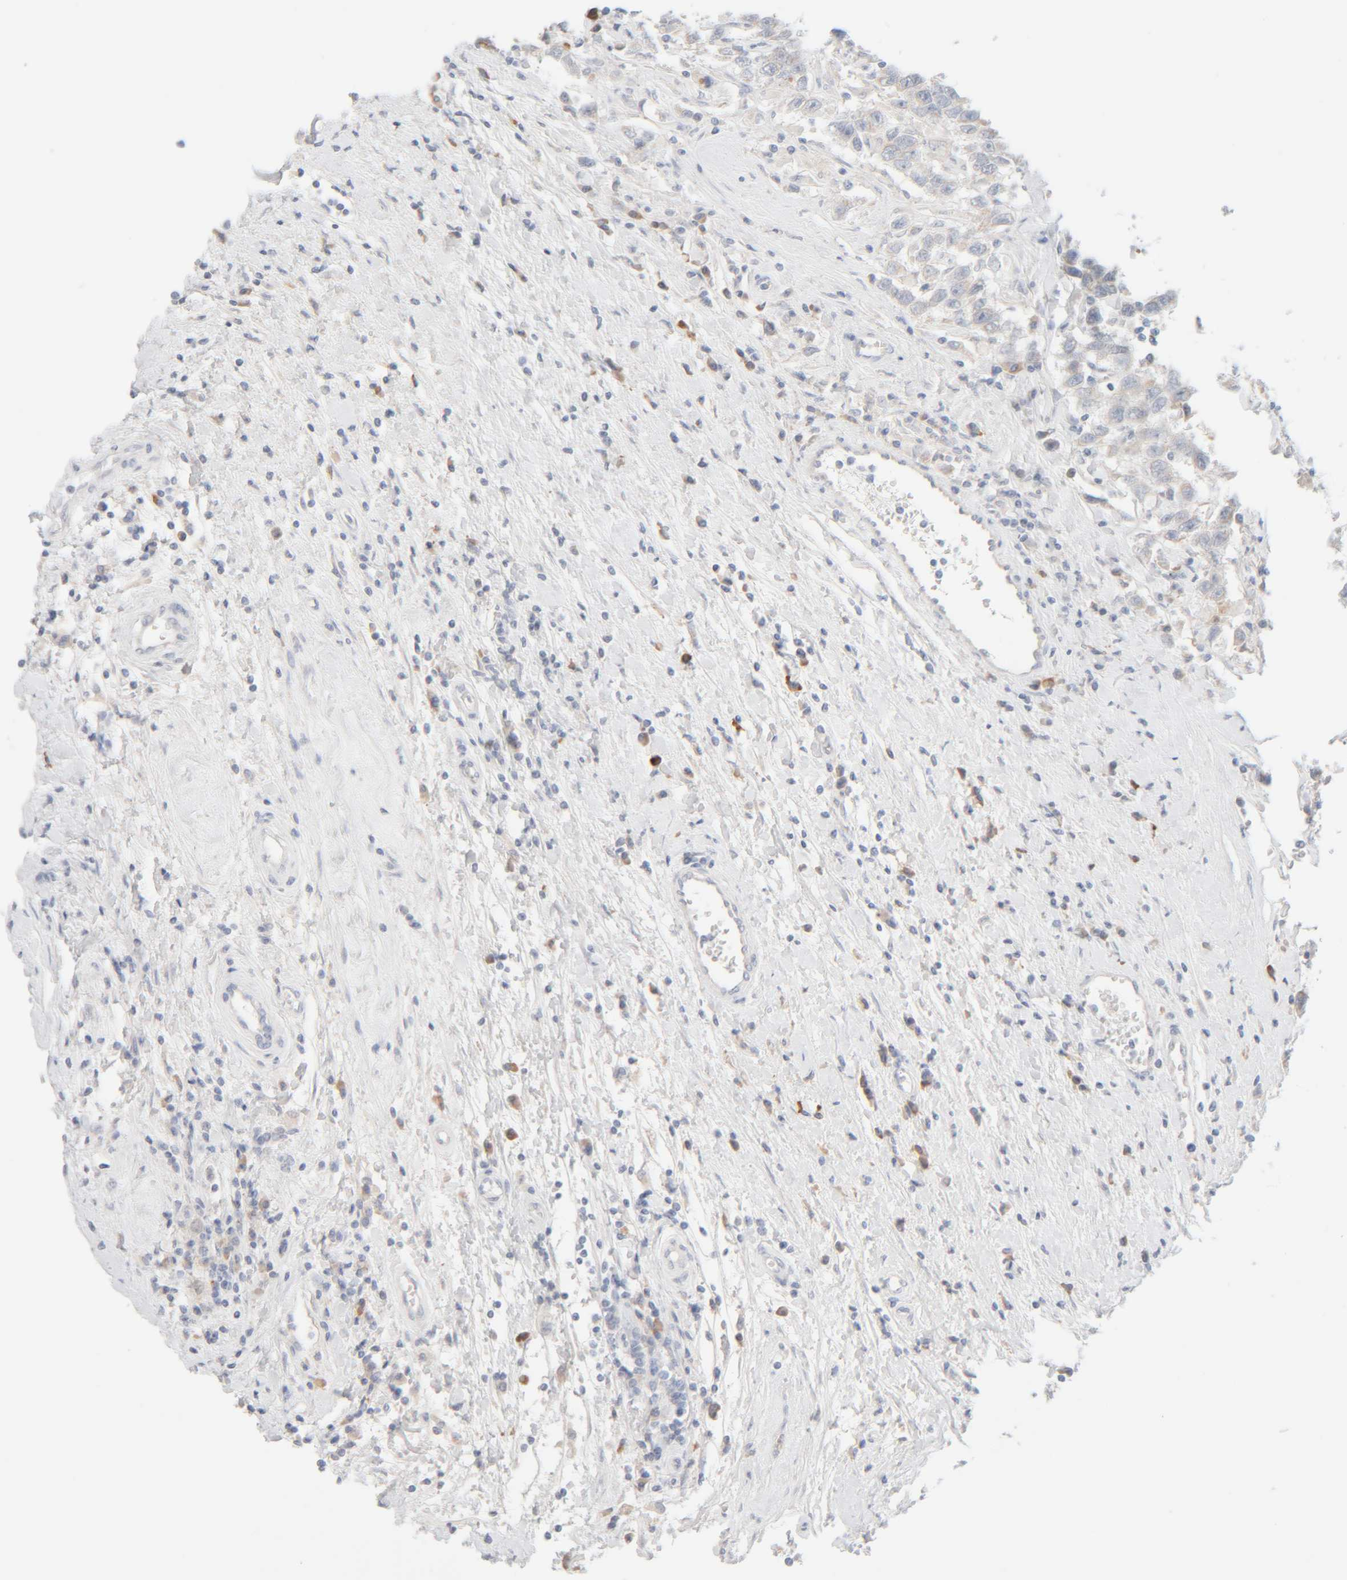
{"staining": {"intensity": "negative", "quantity": "none", "location": "none"}, "tissue": "testis cancer", "cell_type": "Tumor cells", "image_type": "cancer", "snomed": [{"axis": "morphology", "description": "Seminoma, NOS"}, {"axis": "topography", "description": "Testis"}], "caption": "This is a micrograph of immunohistochemistry staining of testis cancer, which shows no expression in tumor cells.", "gene": "RIDA", "patient": {"sex": "male", "age": 41}}